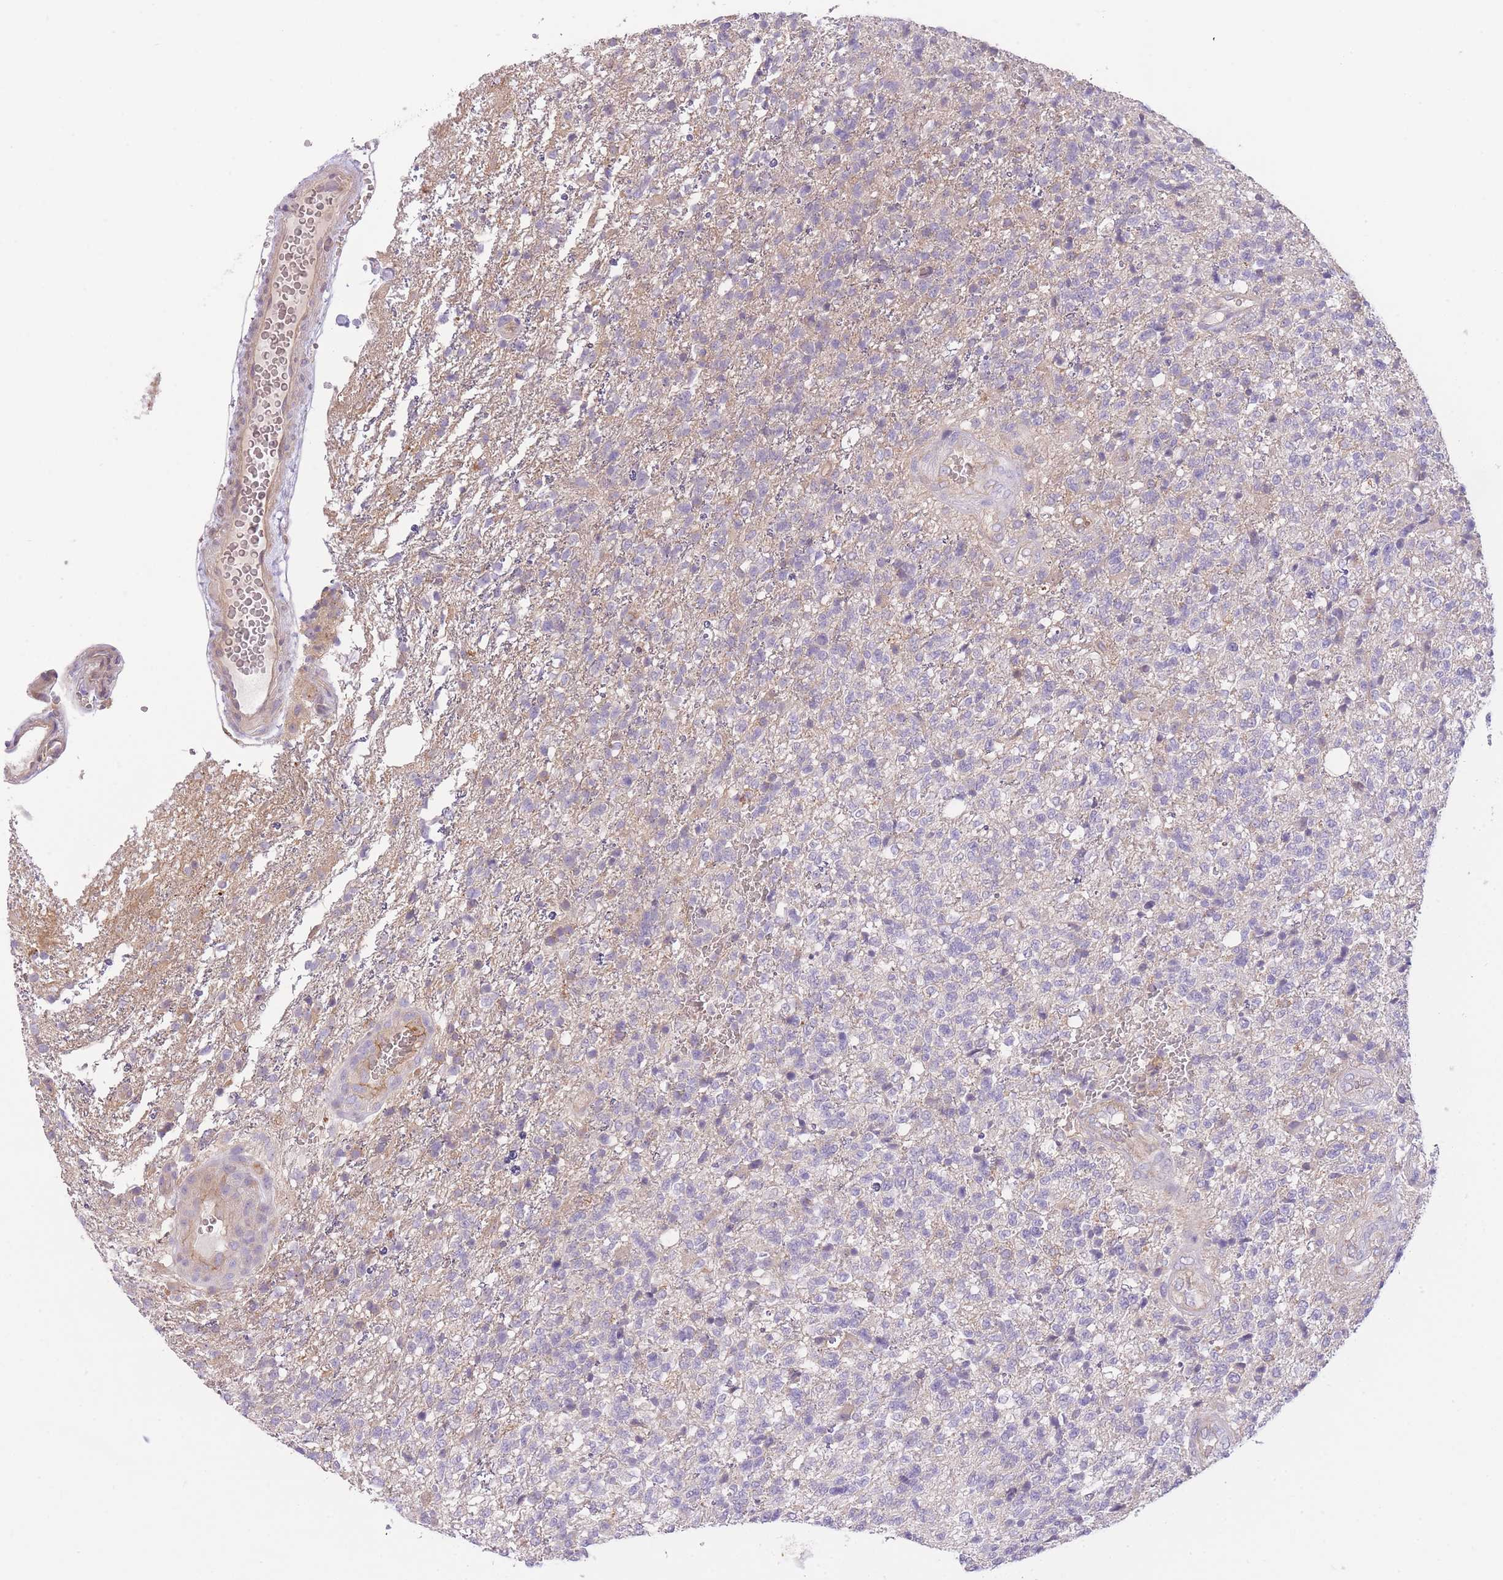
{"staining": {"intensity": "negative", "quantity": "none", "location": "none"}, "tissue": "glioma", "cell_type": "Tumor cells", "image_type": "cancer", "snomed": [{"axis": "morphology", "description": "Glioma, malignant, High grade"}, {"axis": "topography", "description": "Brain"}], "caption": "A micrograph of malignant glioma (high-grade) stained for a protein exhibits no brown staining in tumor cells.", "gene": "REV1", "patient": {"sex": "male", "age": 56}}